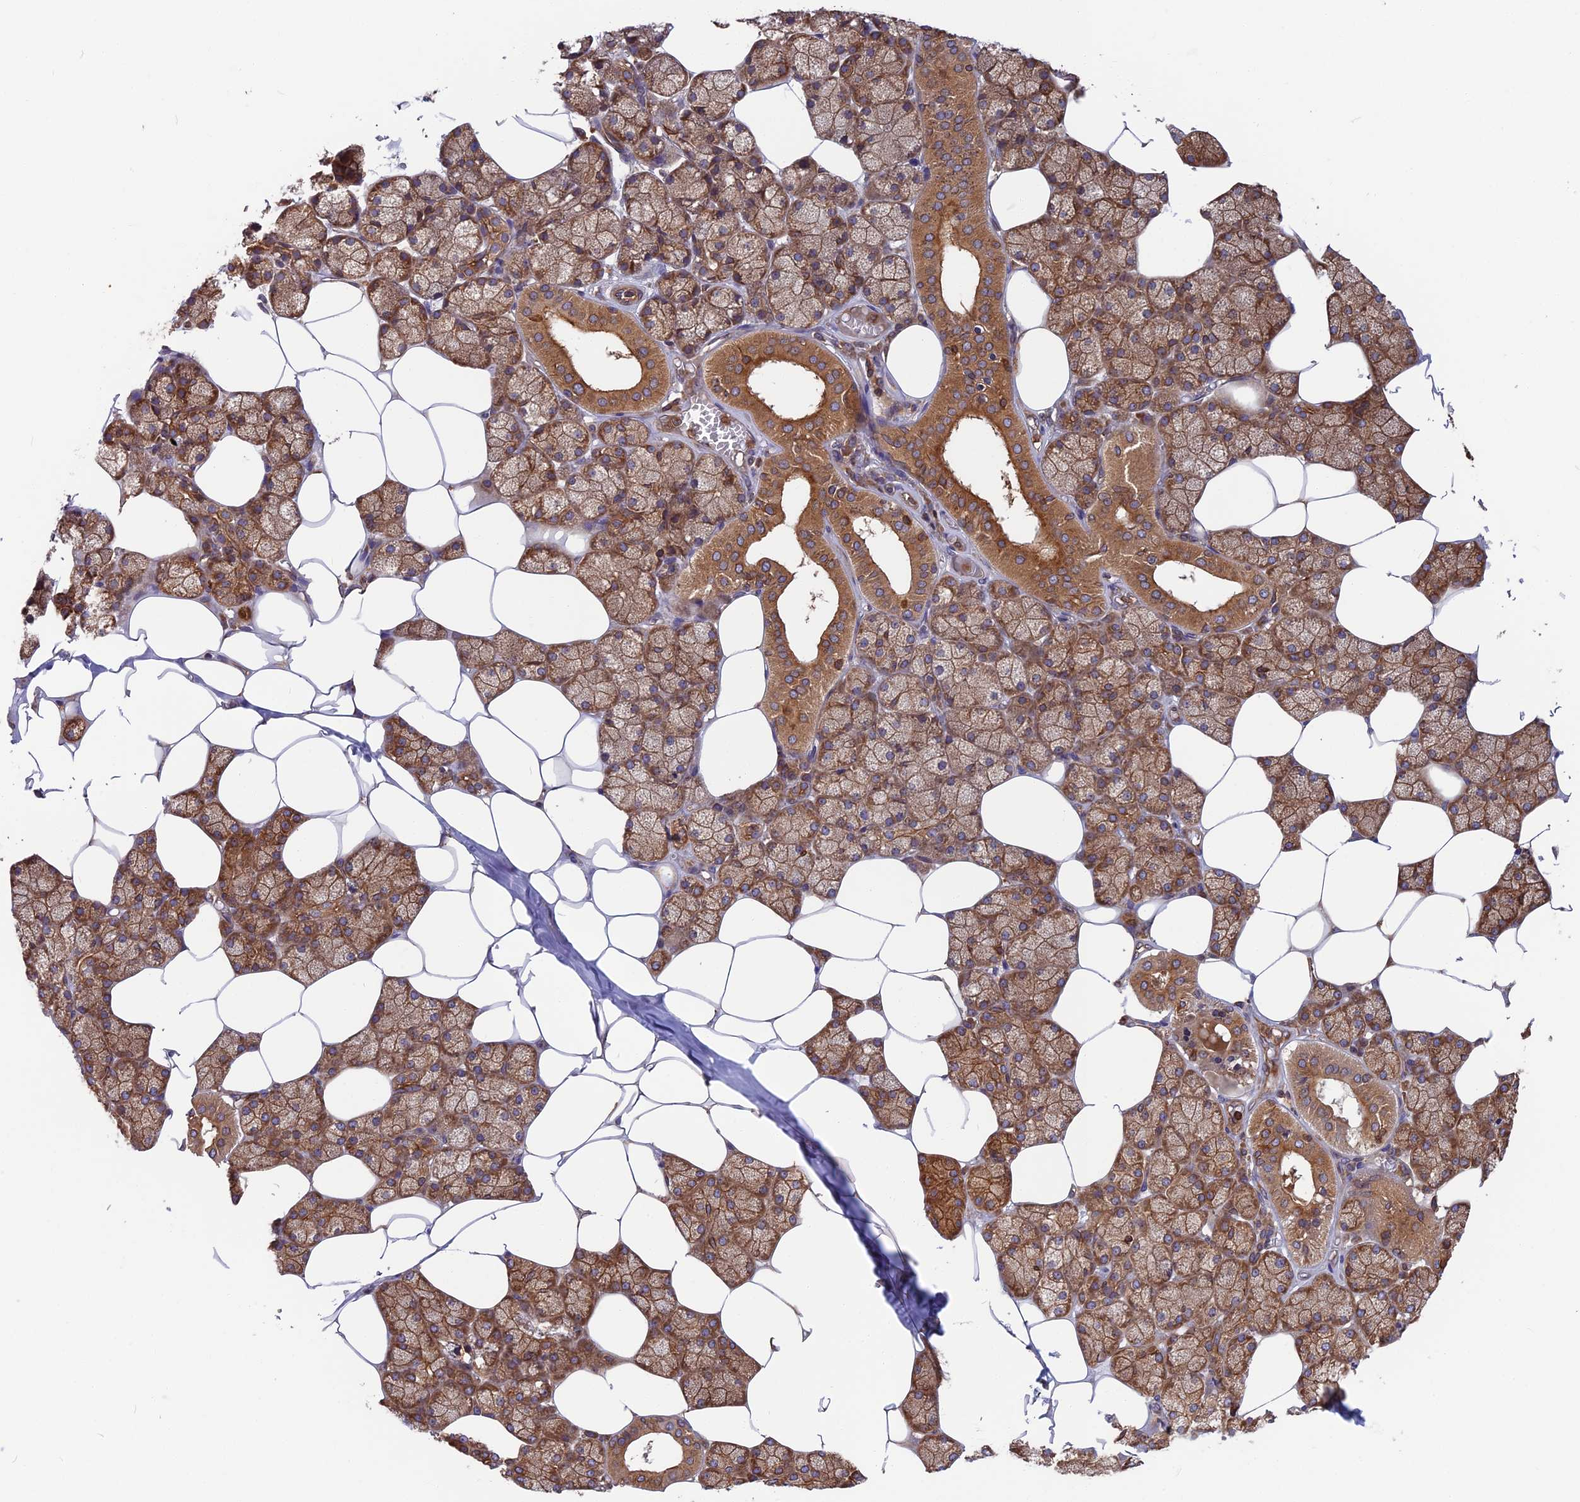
{"staining": {"intensity": "strong", "quantity": ">75%", "location": "cytoplasmic/membranous"}, "tissue": "salivary gland", "cell_type": "Glandular cells", "image_type": "normal", "snomed": [{"axis": "morphology", "description": "Normal tissue, NOS"}, {"axis": "topography", "description": "Salivary gland"}], "caption": "IHC micrograph of benign salivary gland stained for a protein (brown), which displays high levels of strong cytoplasmic/membranous expression in about >75% of glandular cells.", "gene": "WDR1", "patient": {"sex": "male", "age": 62}}